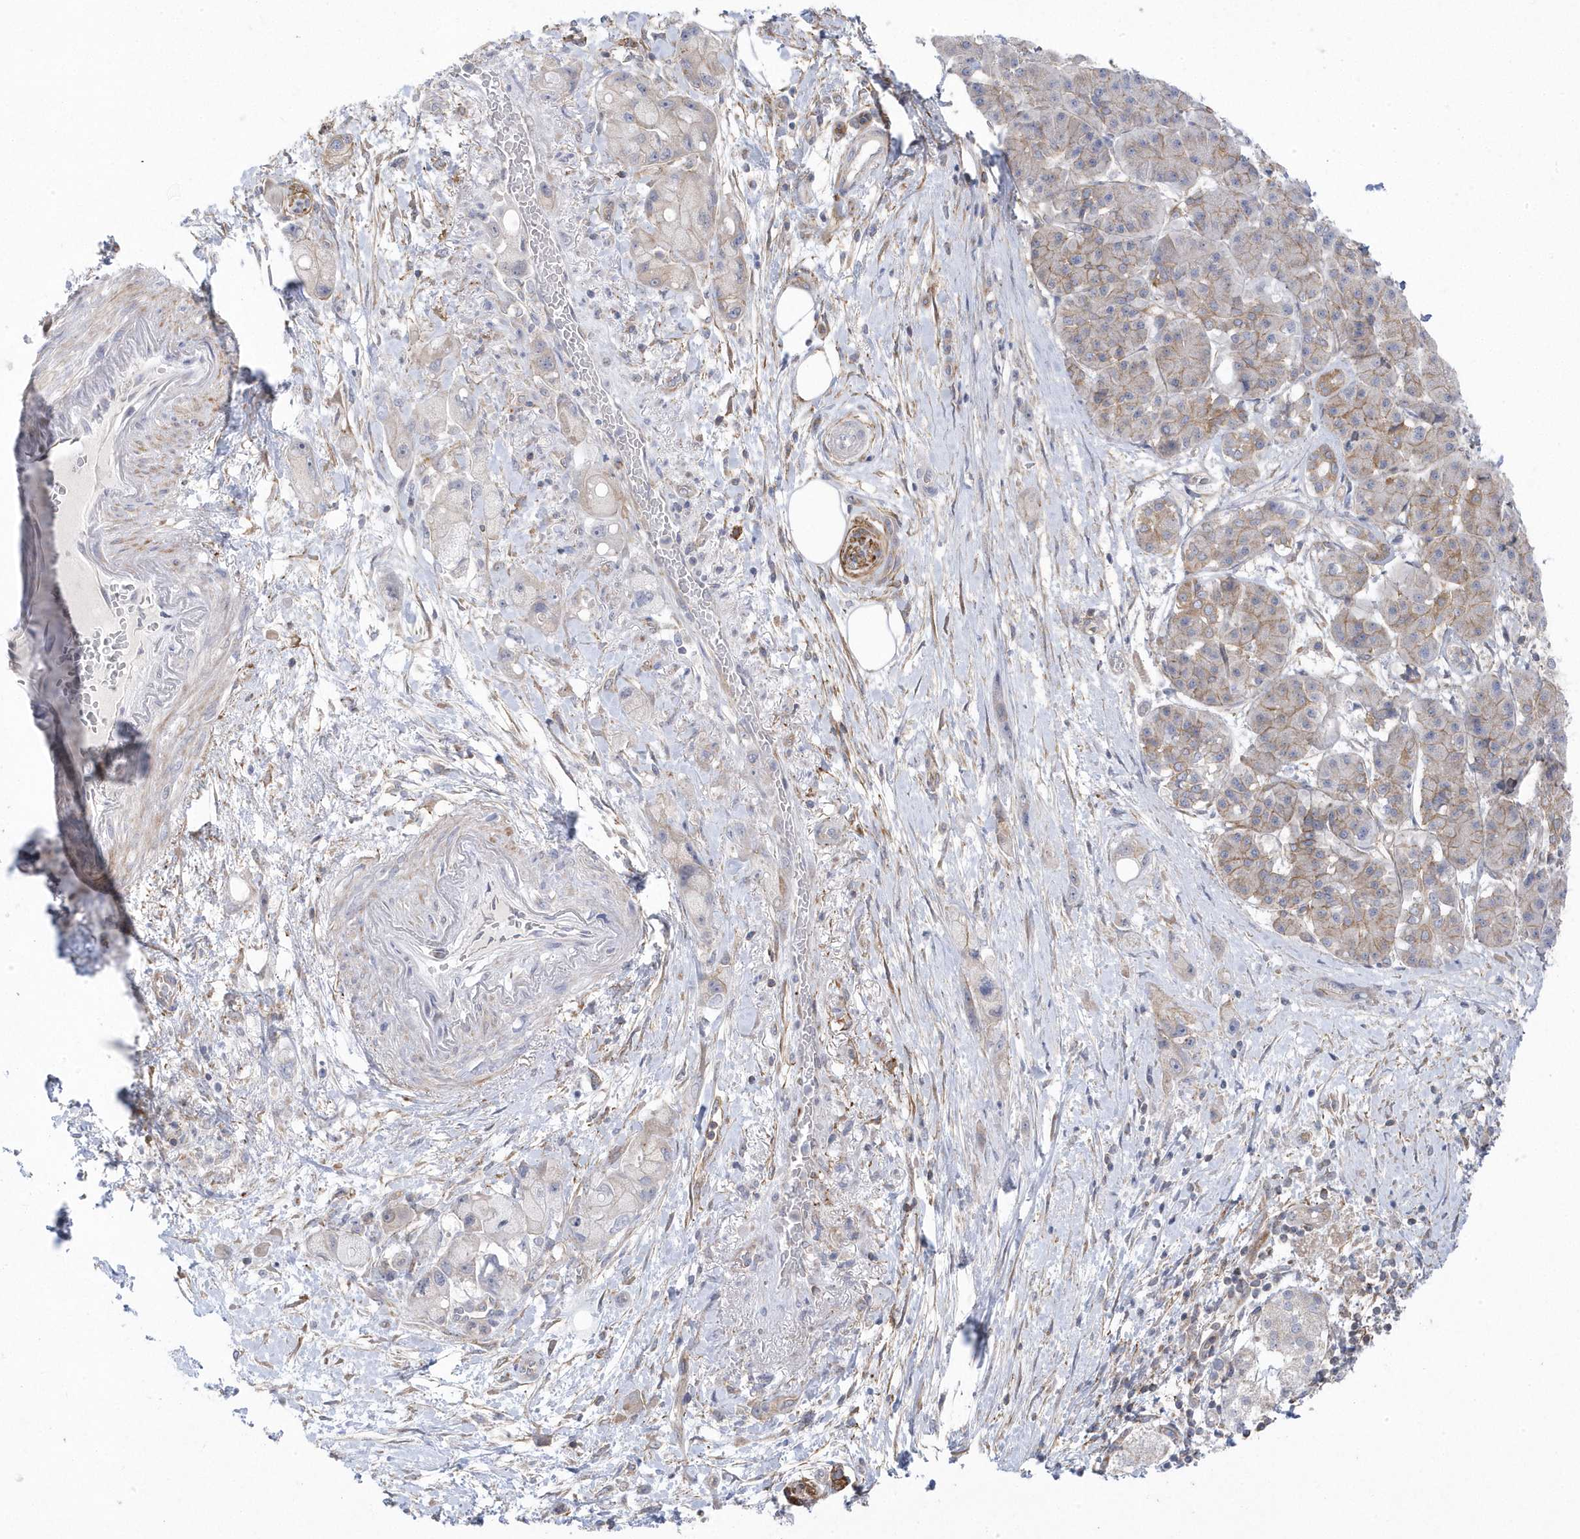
{"staining": {"intensity": "negative", "quantity": "none", "location": "none"}, "tissue": "pancreatic cancer", "cell_type": "Tumor cells", "image_type": "cancer", "snomed": [{"axis": "morphology", "description": "Normal tissue, NOS"}, {"axis": "morphology", "description": "Adenocarcinoma, NOS"}, {"axis": "topography", "description": "Pancreas"}], "caption": "DAB (3,3'-diaminobenzidine) immunohistochemical staining of human adenocarcinoma (pancreatic) shows no significant positivity in tumor cells.", "gene": "ANAPC1", "patient": {"sex": "female", "age": 68}}